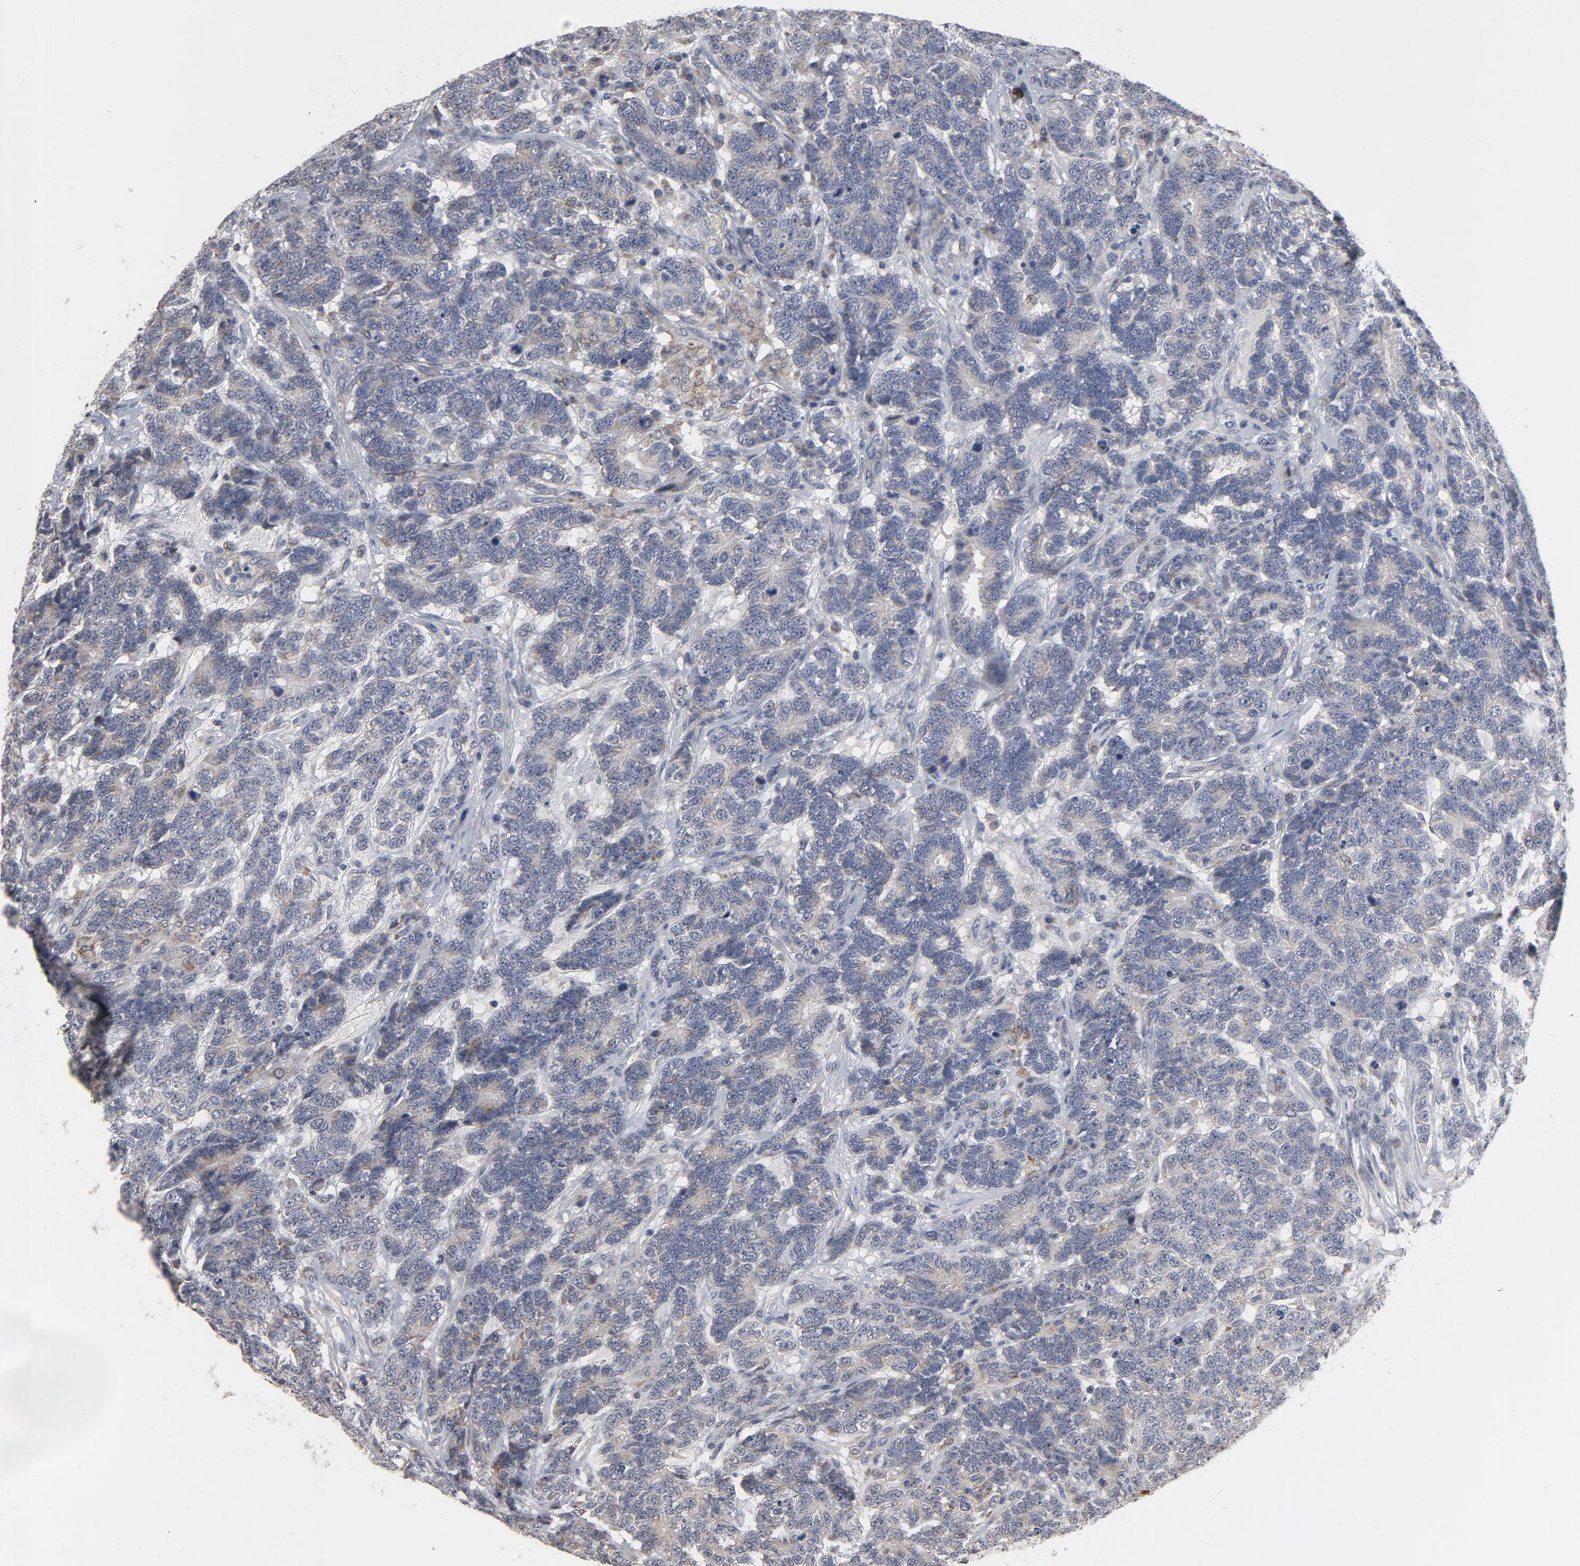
{"staining": {"intensity": "negative", "quantity": "none", "location": "none"}, "tissue": "testis cancer", "cell_type": "Tumor cells", "image_type": "cancer", "snomed": [{"axis": "morphology", "description": "Carcinoma, Embryonal, NOS"}, {"axis": "topography", "description": "Testis"}], "caption": "The histopathology image displays no significant staining in tumor cells of embryonal carcinoma (testis).", "gene": "PPP1R1B", "patient": {"sex": "male", "age": 26}}